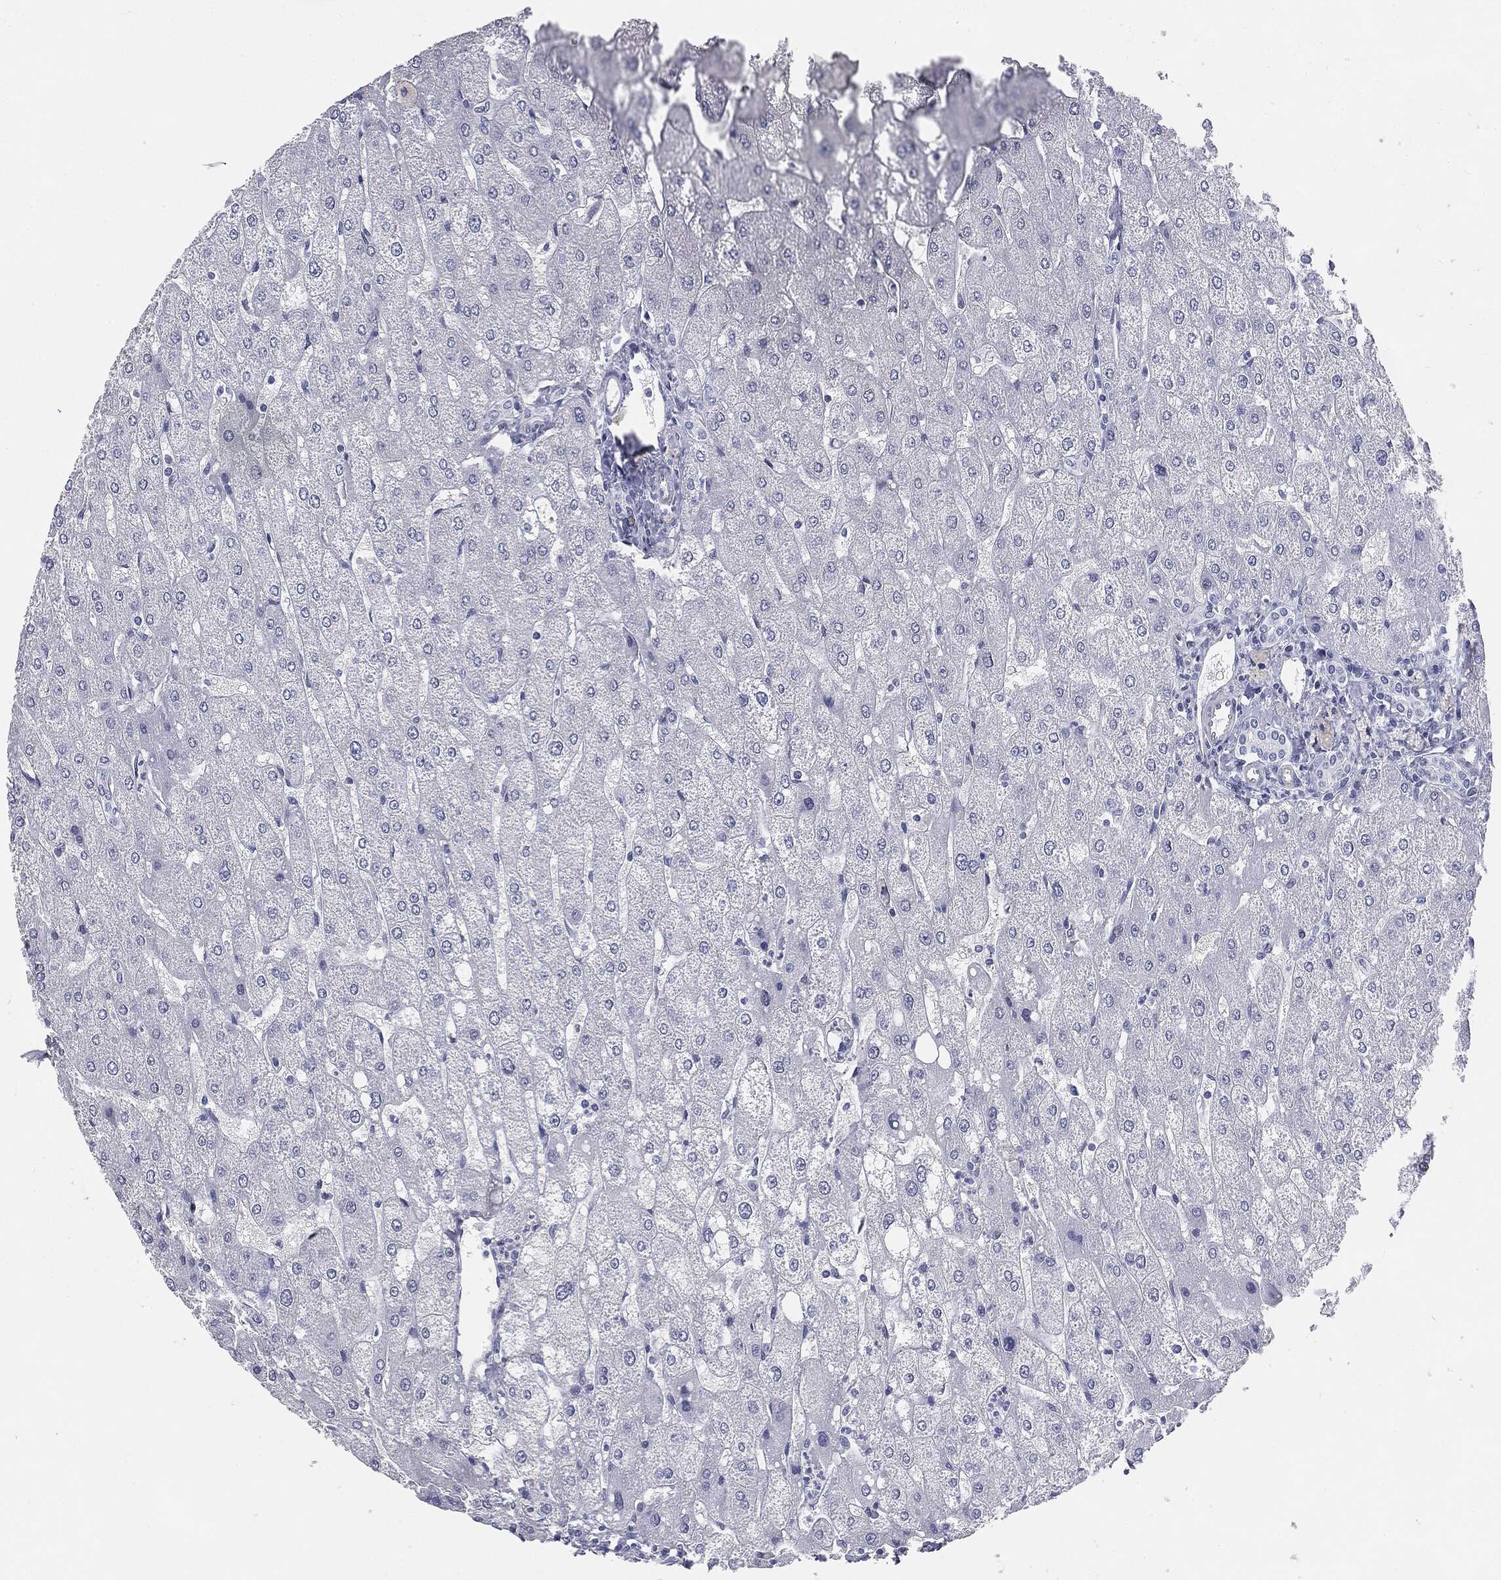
{"staining": {"intensity": "negative", "quantity": "none", "location": "none"}, "tissue": "liver", "cell_type": "Cholangiocytes", "image_type": "normal", "snomed": [{"axis": "morphology", "description": "Normal tissue, NOS"}, {"axis": "topography", "description": "Liver"}], "caption": "Cholangiocytes show no significant protein staining in normal liver.", "gene": "MUC5AC", "patient": {"sex": "male", "age": 67}}